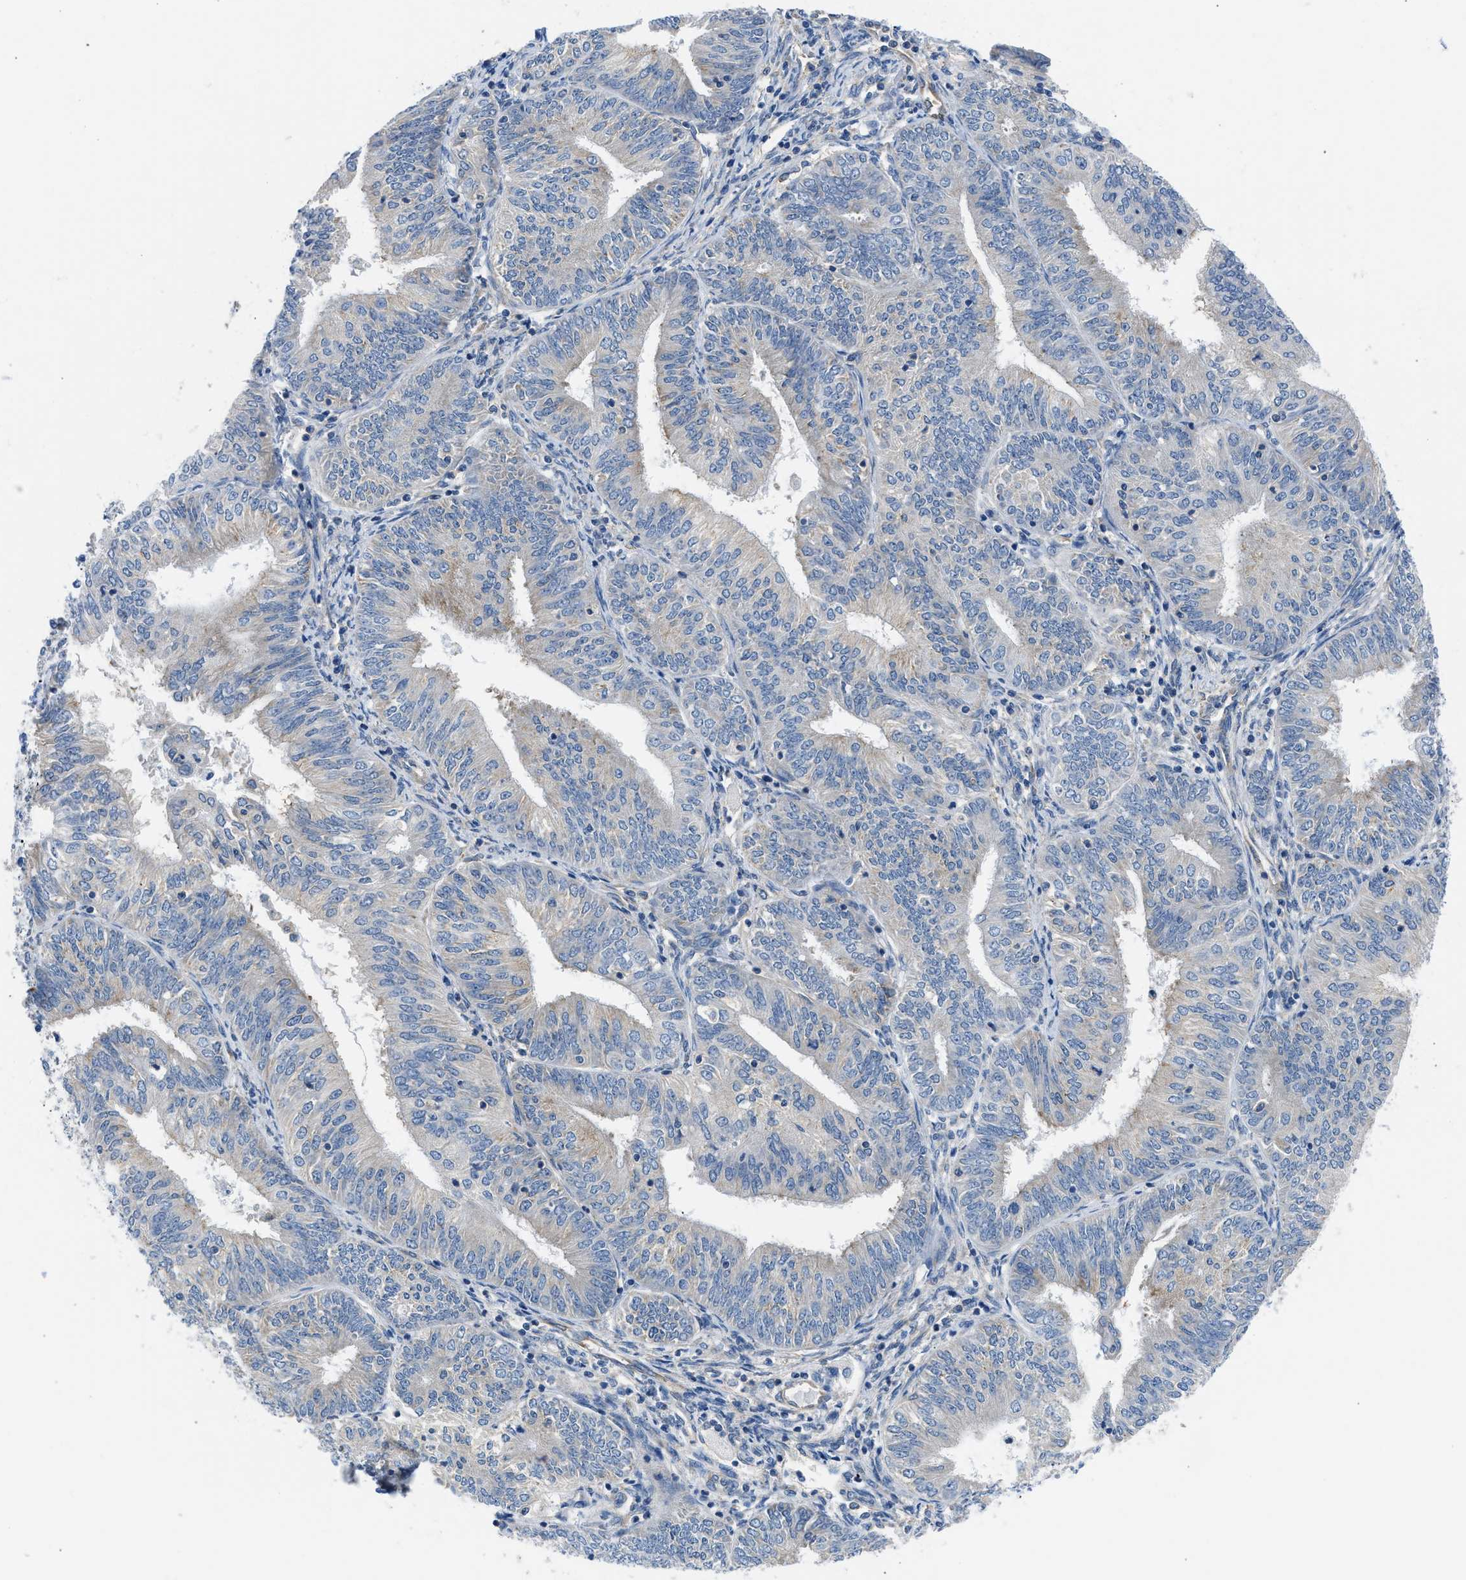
{"staining": {"intensity": "weak", "quantity": "<25%", "location": "cytoplasmic/membranous"}, "tissue": "endometrial cancer", "cell_type": "Tumor cells", "image_type": "cancer", "snomed": [{"axis": "morphology", "description": "Adenocarcinoma, NOS"}, {"axis": "topography", "description": "Endometrium"}], "caption": "Image shows no significant protein staining in tumor cells of adenocarcinoma (endometrial).", "gene": "BNC2", "patient": {"sex": "female", "age": 58}}